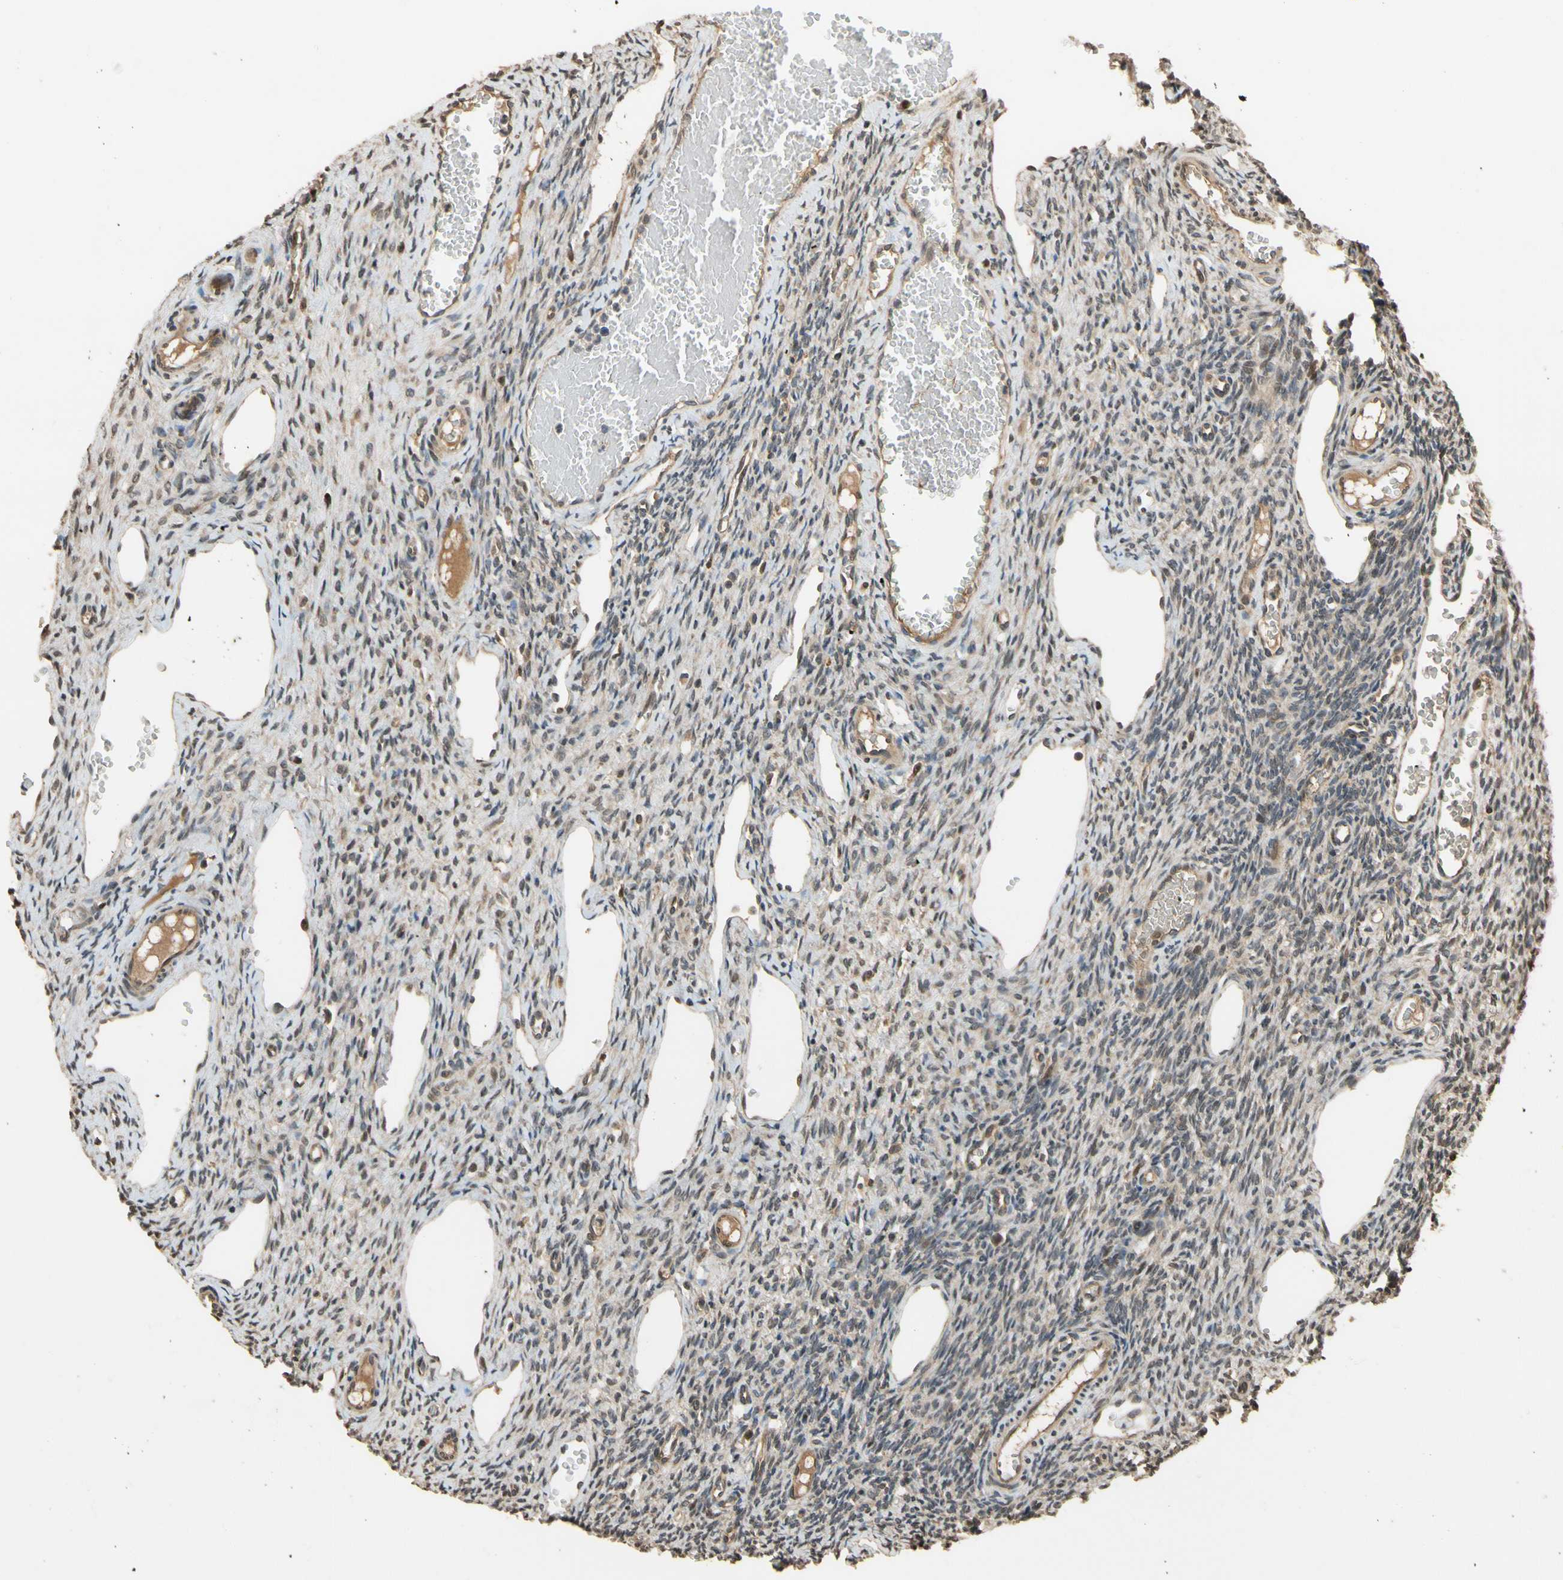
{"staining": {"intensity": "moderate", "quantity": "25%-75%", "location": "cytoplasmic/membranous,nuclear"}, "tissue": "ovary", "cell_type": "Ovarian stroma cells", "image_type": "normal", "snomed": [{"axis": "morphology", "description": "Normal tissue, NOS"}, {"axis": "topography", "description": "Ovary"}], "caption": "Immunohistochemical staining of normal ovary exhibits 25%-75% levels of moderate cytoplasmic/membranous,nuclear protein staining in about 25%-75% of ovarian stroma cells. (Brightfield microscopy of DAB IHC at high magnification).", "gene": "TMEM230", "patient": {"sex": "female", "age": 33}}